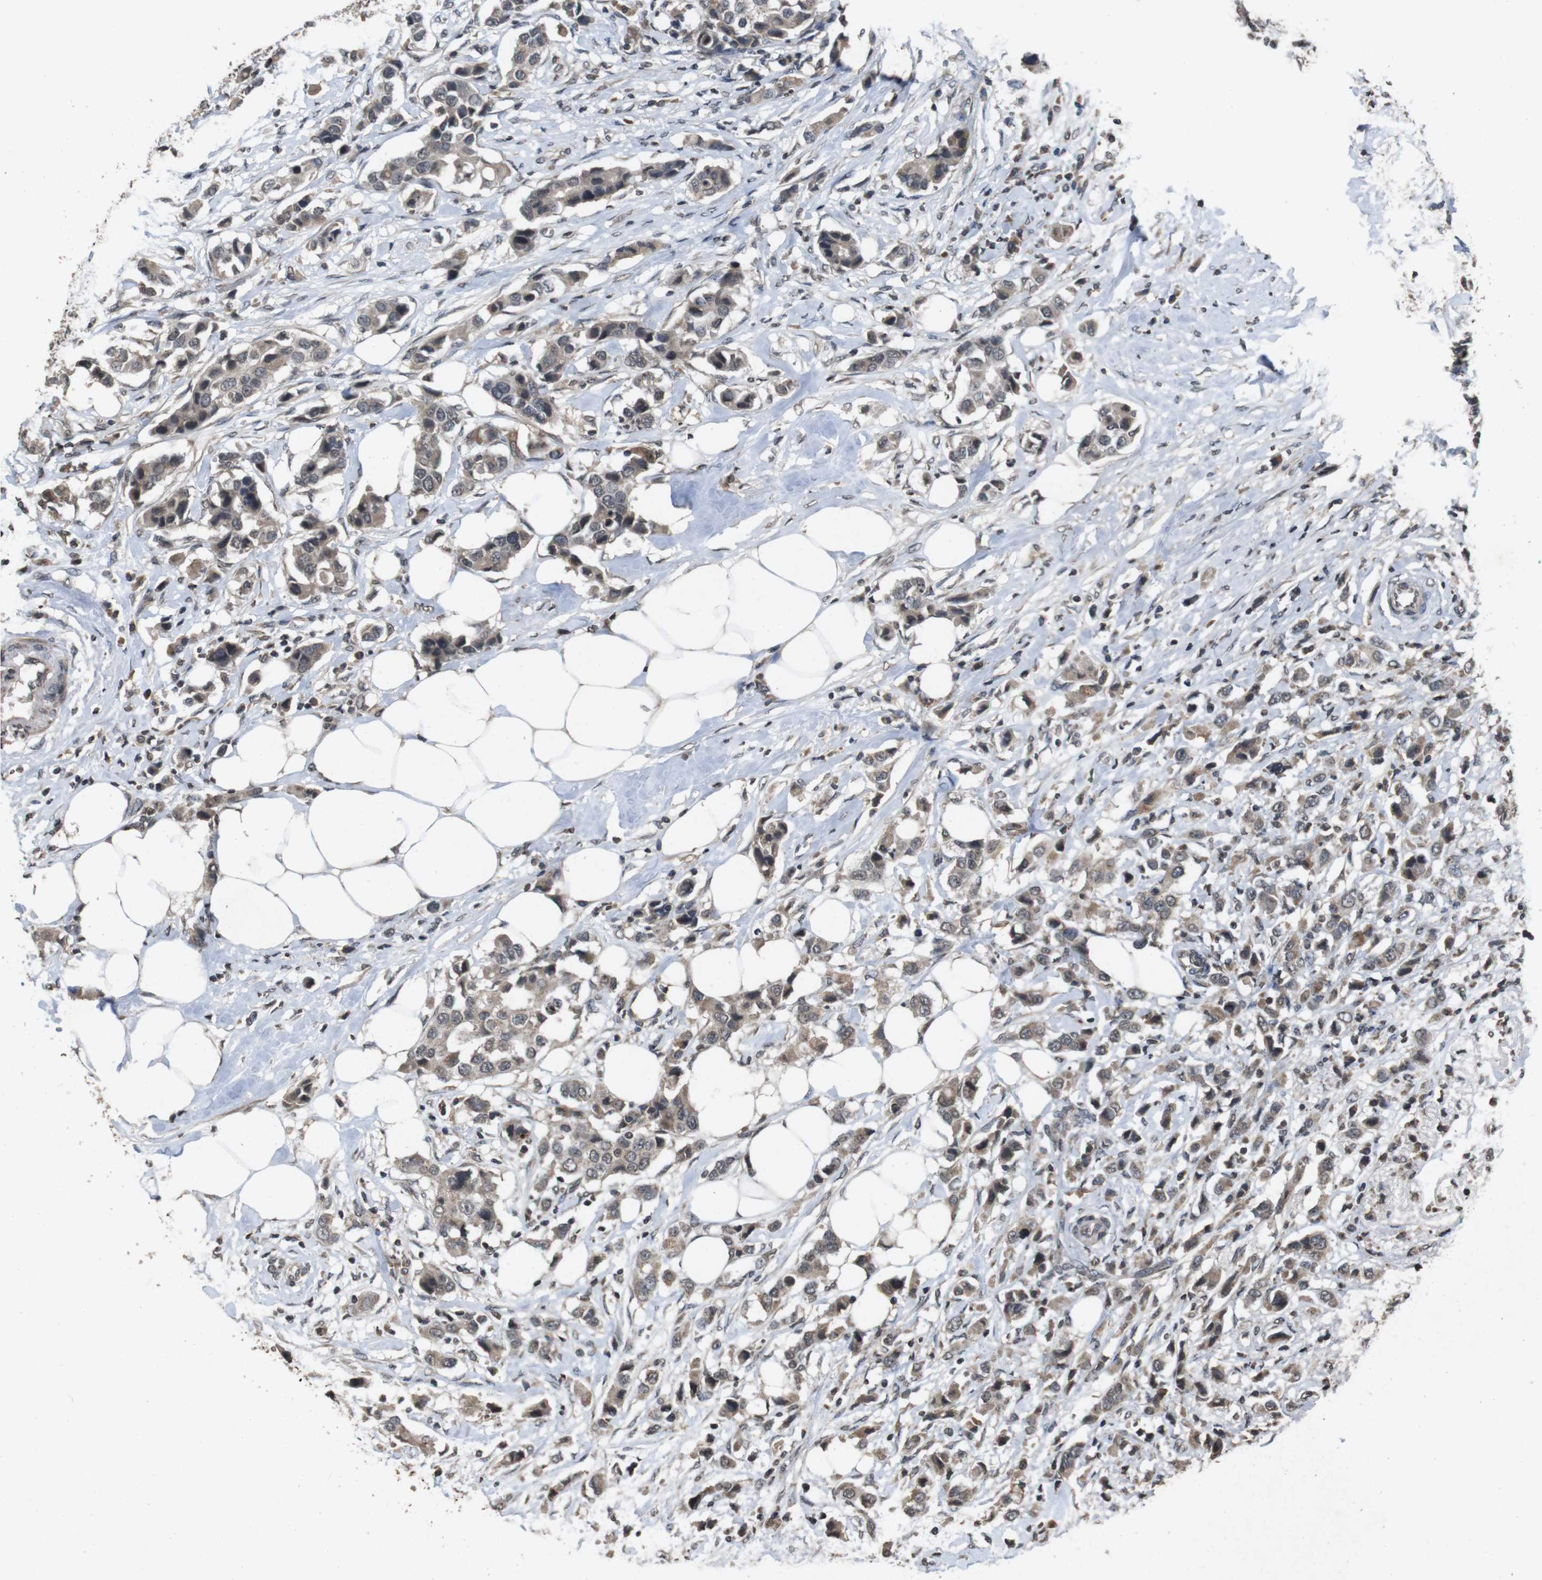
{"staining": {"intensity": "moderate", "quantity": ">75%", "location": "cytoplasmic/membranous"}, "tissue": "breast cancer", "cell_type": "Tumor cells", "image_type": "cancer", "snomed": [{"axis": "morphology", "description": "Normal tissue, NOS"}, {"axis": "morphology", "description": "Duct carcinoma"}, {"axis": "topography", "description": "Breast"}], "caption": "A brown stain labels moderate cytoplasmic/membranous positivity of a protein in human breast invasive ductal carcinoma tumor cells.", "gene": "SORL1", "patient": {"sex": "female", "age": 50}}